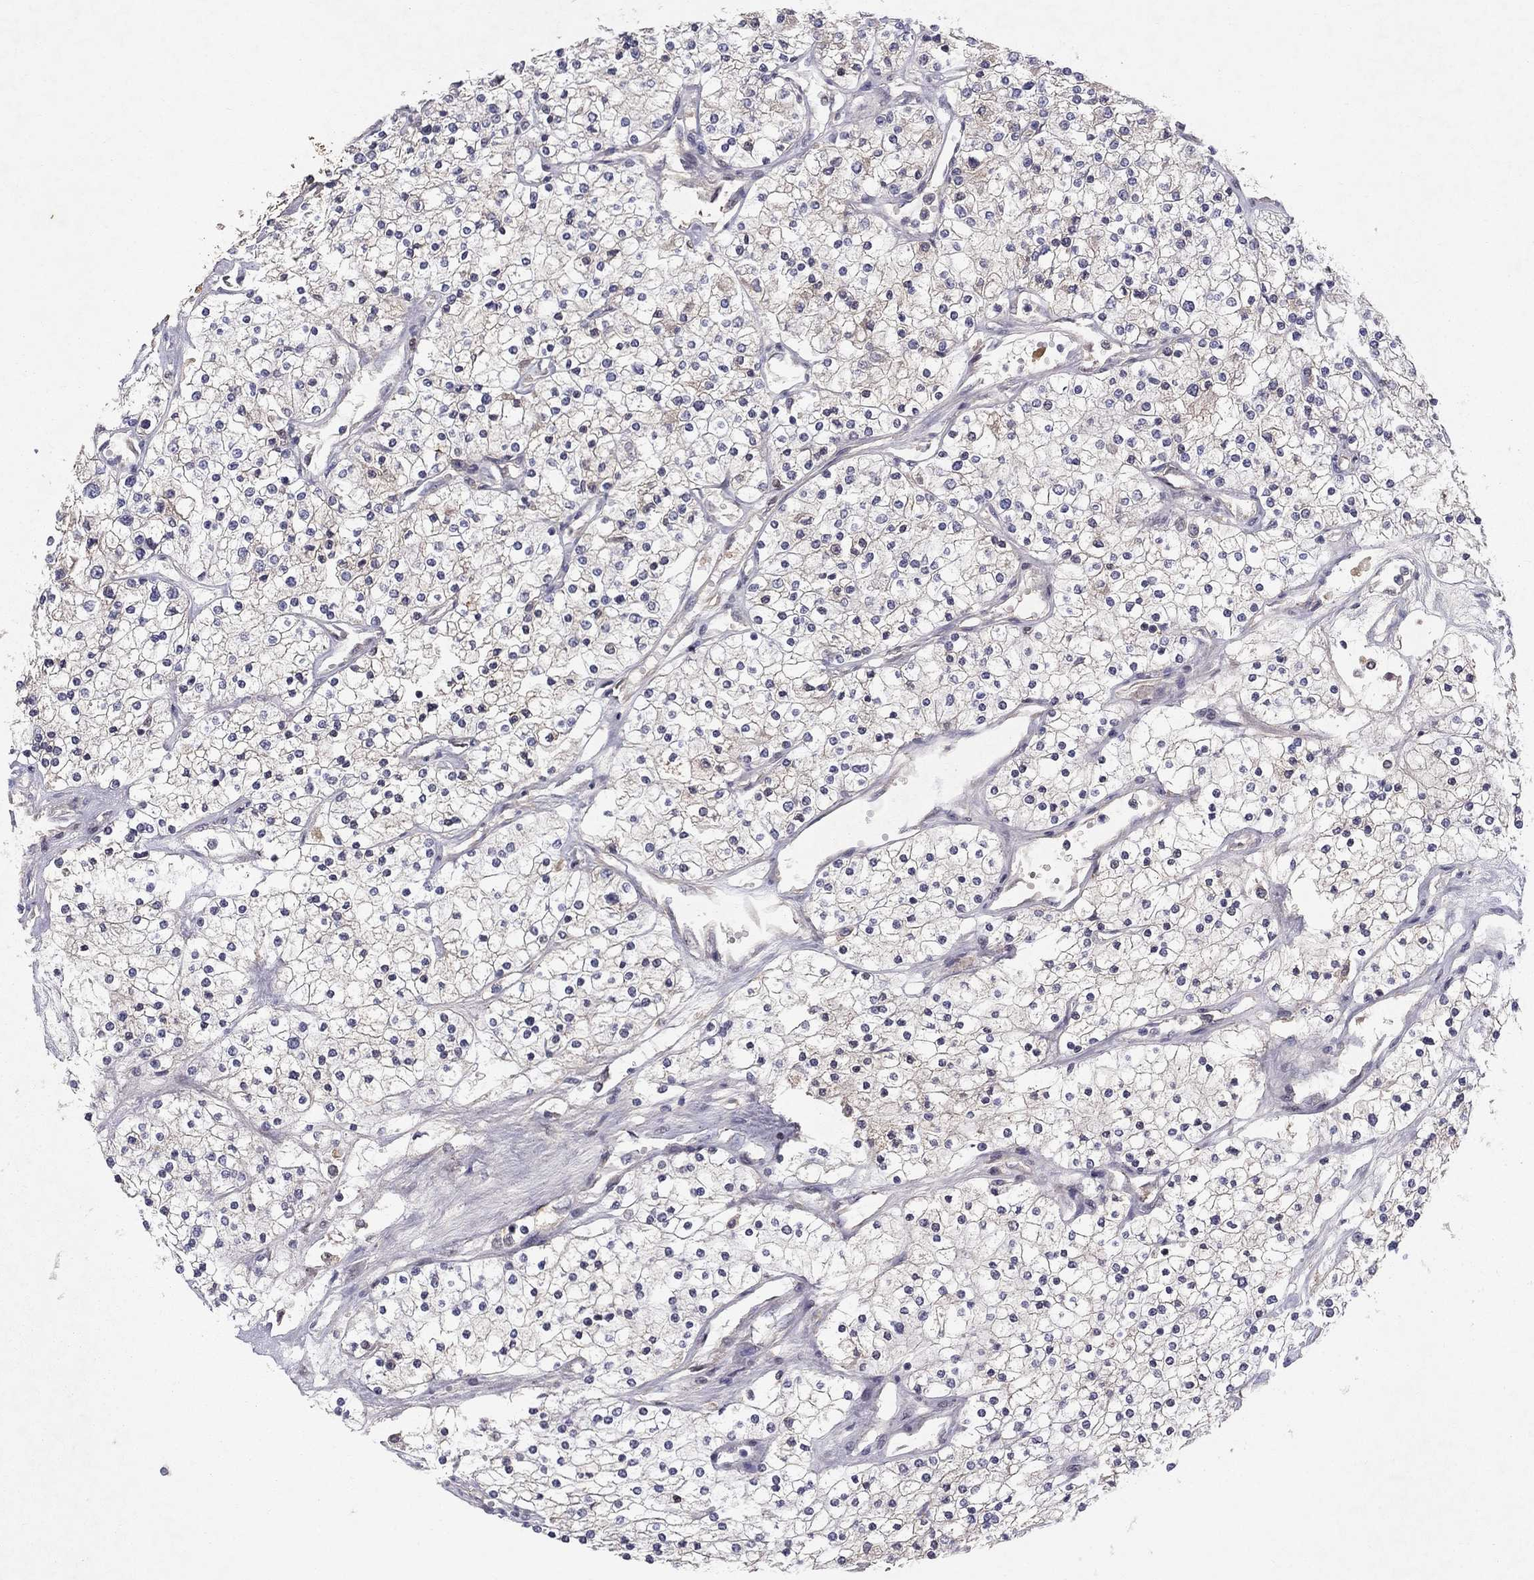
{"staining": {"intensity": "negative", "quantity": "none", "location": "none"}, "tissue": "renal cancer", "cell_type": "Tumor cells", "image_type": "cancer", "snomed": [{"axis": "morphology", "description": "Adenocarcinoma, NOS"}, {"axis": "topography", "description": "Kidney"}], "caption": "This is an immunohistochemistry micrograph of renal cancer. There is no expression in tumor cells.", "gene": "CRTC1", "patient": {"sex": "male", "age": 80}}